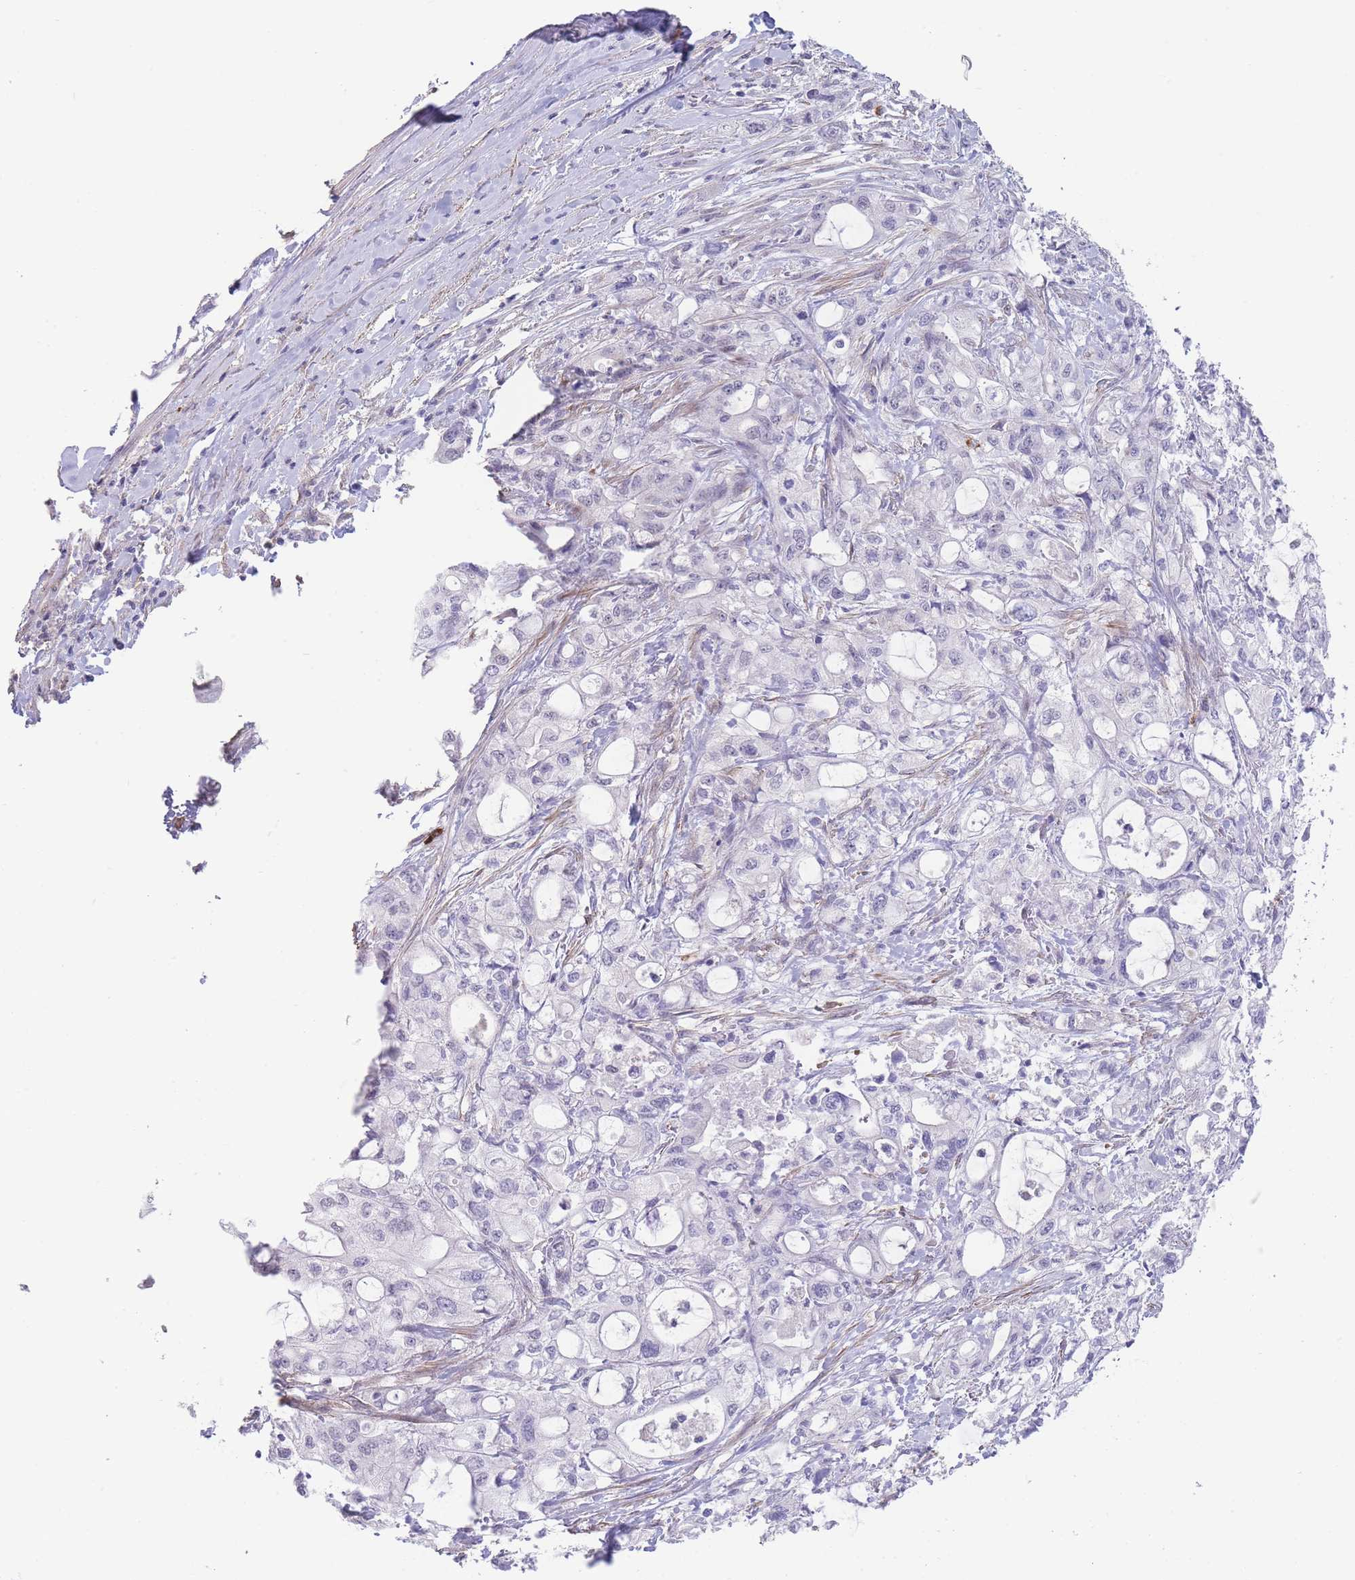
{"staining": {"intensity": "negative", "quantity": "none", "location": "none"}, "tissue": "pancreatic cancer", "cell_type": "Tumor cells", "image_type": "cancer", "snomed": [{"axis": "morphology", "description": "Adenocarcinoma, NOS"}, {"axis": "topography", "description": "Pancreas"}], "caption": "Immunohistochemistry (IHC) of pancreatic cancer displays no expression in tumor cells.", "gene": "ASAP3", "patient": {"sex": "male", "age": 79}}